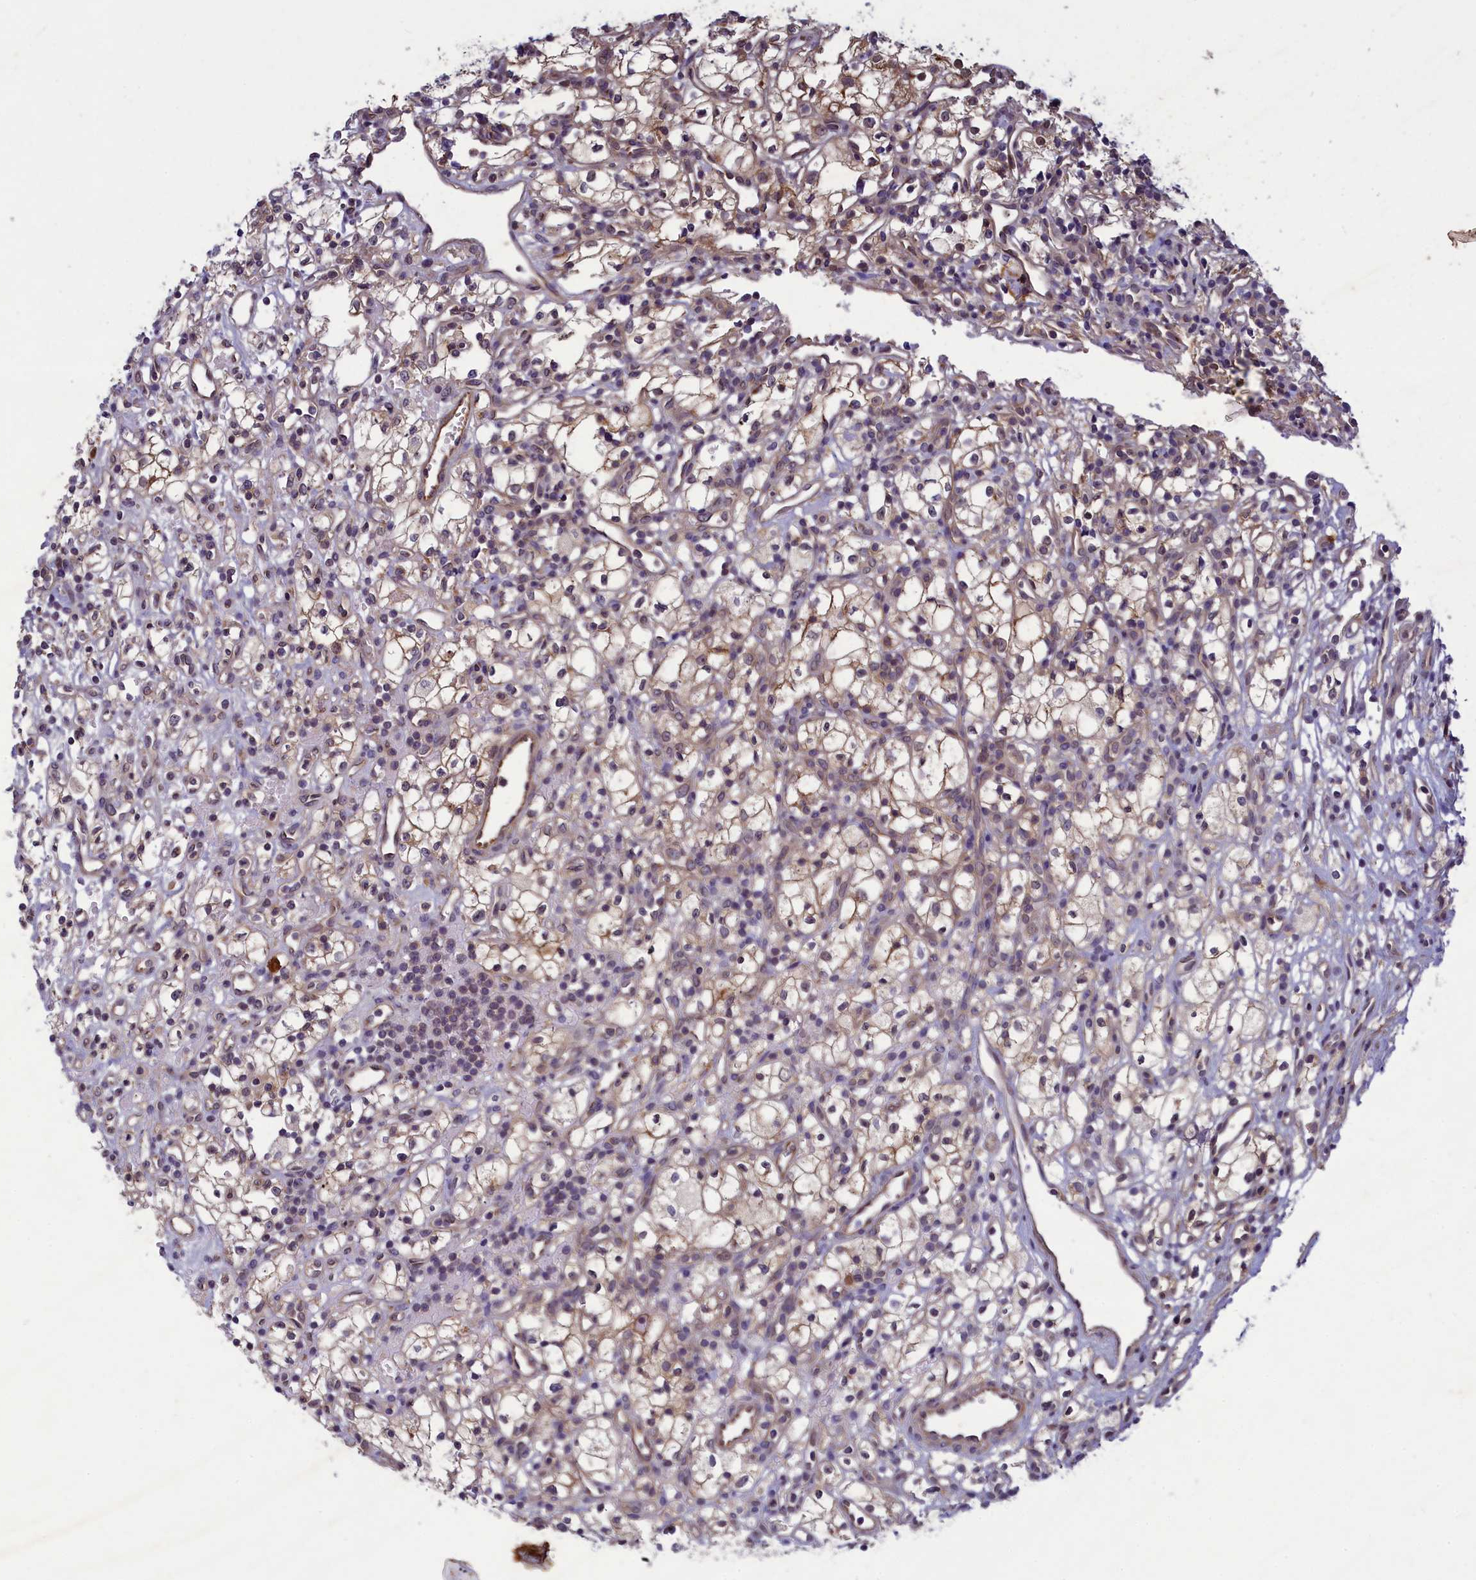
{"staining": {"intensity": "weak", "quantity": "25%-75%", "location": "cytoplasmic/membranous"}, "tissue": "renal cancer", "cell_type": "Tumor cells", "image_type": "cancer", "snomed": [{"axis": "morphology", "description": "Adenocarcinoma, NOS"}, {"axis": "topography", "description": "Kidney"}], "caption": "Human renal cancer (adenocarcinoma) stained for a protein (brown) displays weak cytoplasmic/membranous positive expression in about 25%-75% of tumor cells.", "gene": "NUBP1", "patient": {"sex": "male", "age": 59}}